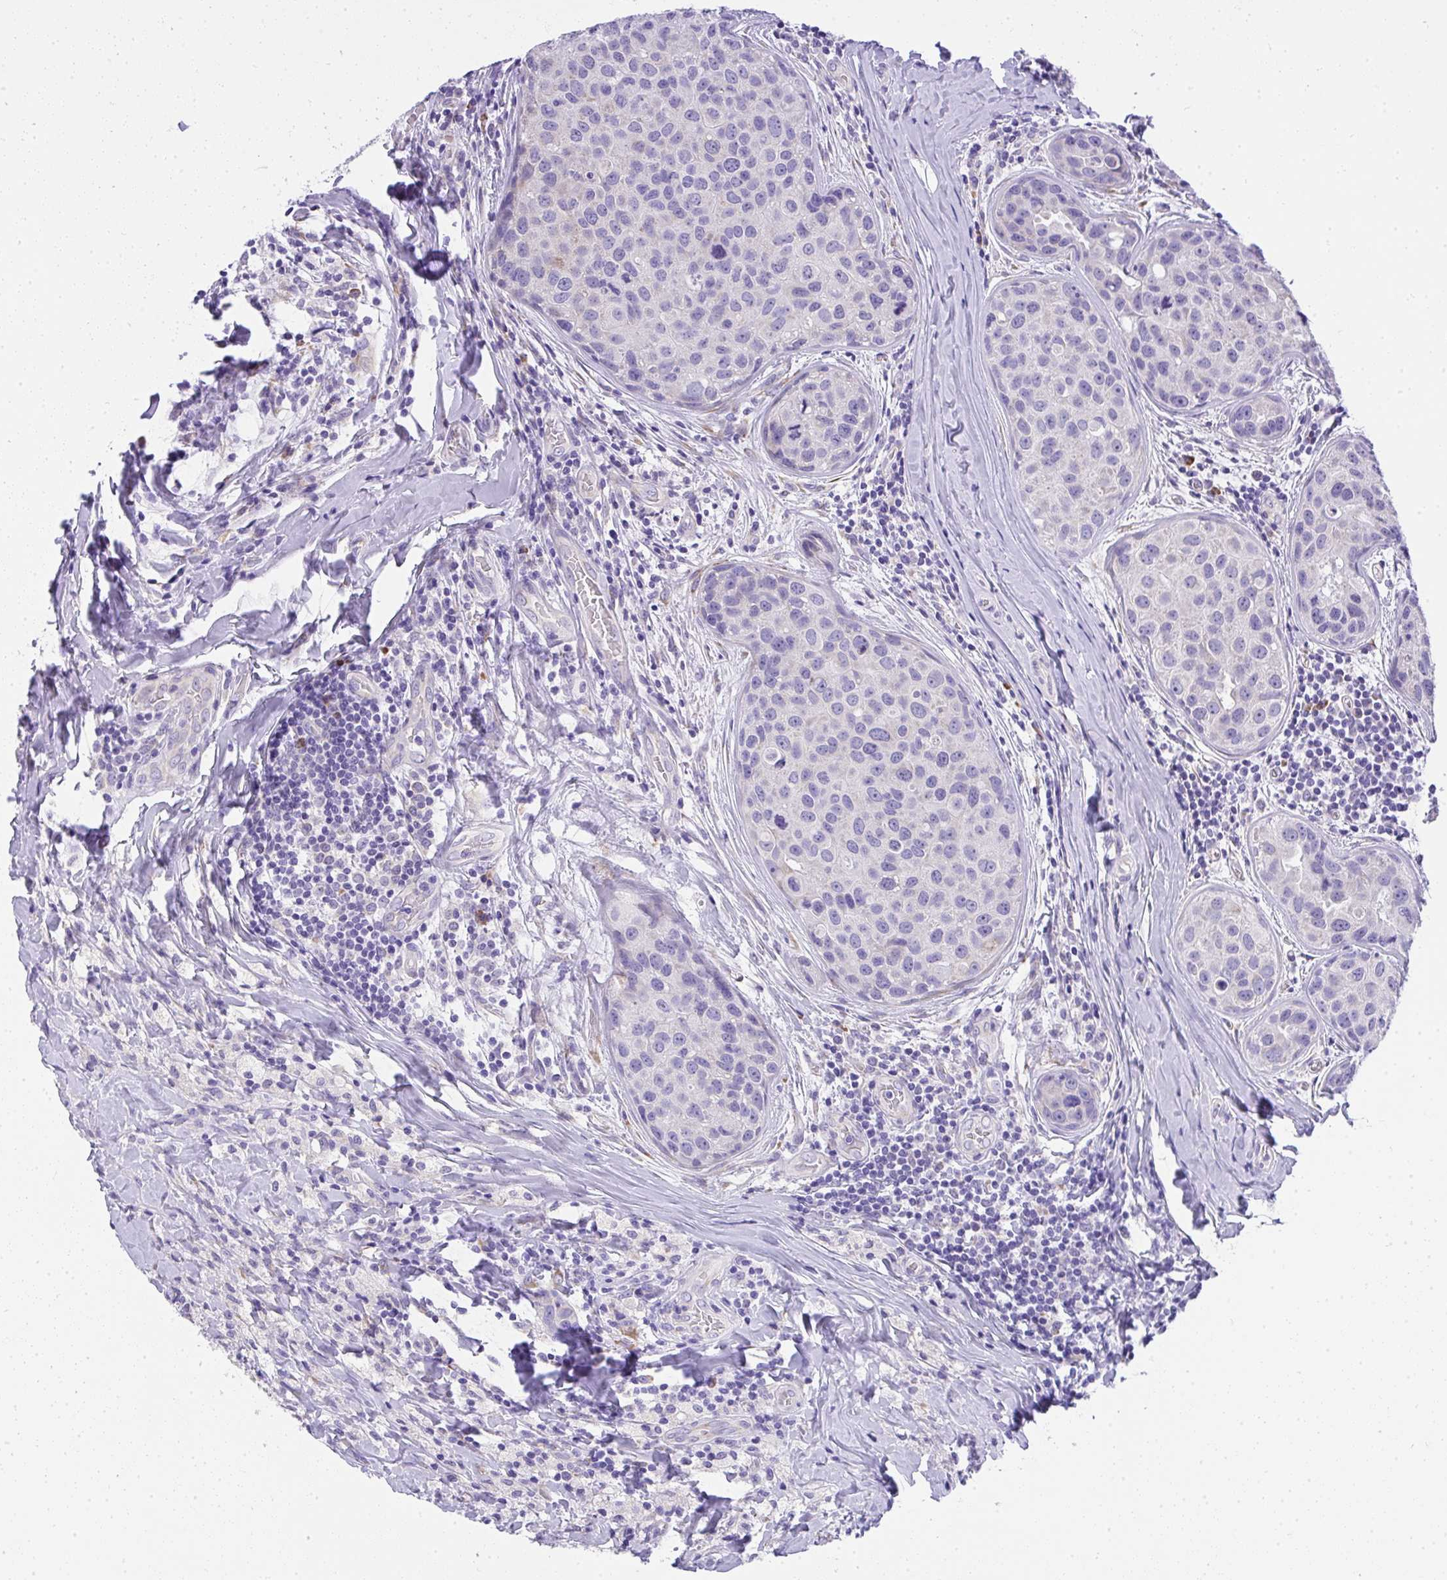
{"staining": {"intensity": "negative", "quantity": "none", "location": "none"}, "tissue": "breast cancer", "cell_type": "Tumor cells", "image_type": "cancer", "snomed": [{"axis": "morphology", "description": "Duct carcinoma"}, {"axis": "topography", "description": "Breast"}], "caption": "Tumor cells show no significant staining in breast cancer (invasive ductal carcinoma).", "gene": "ADRA2C", "patient": {"sex": "female", "age": 24}}